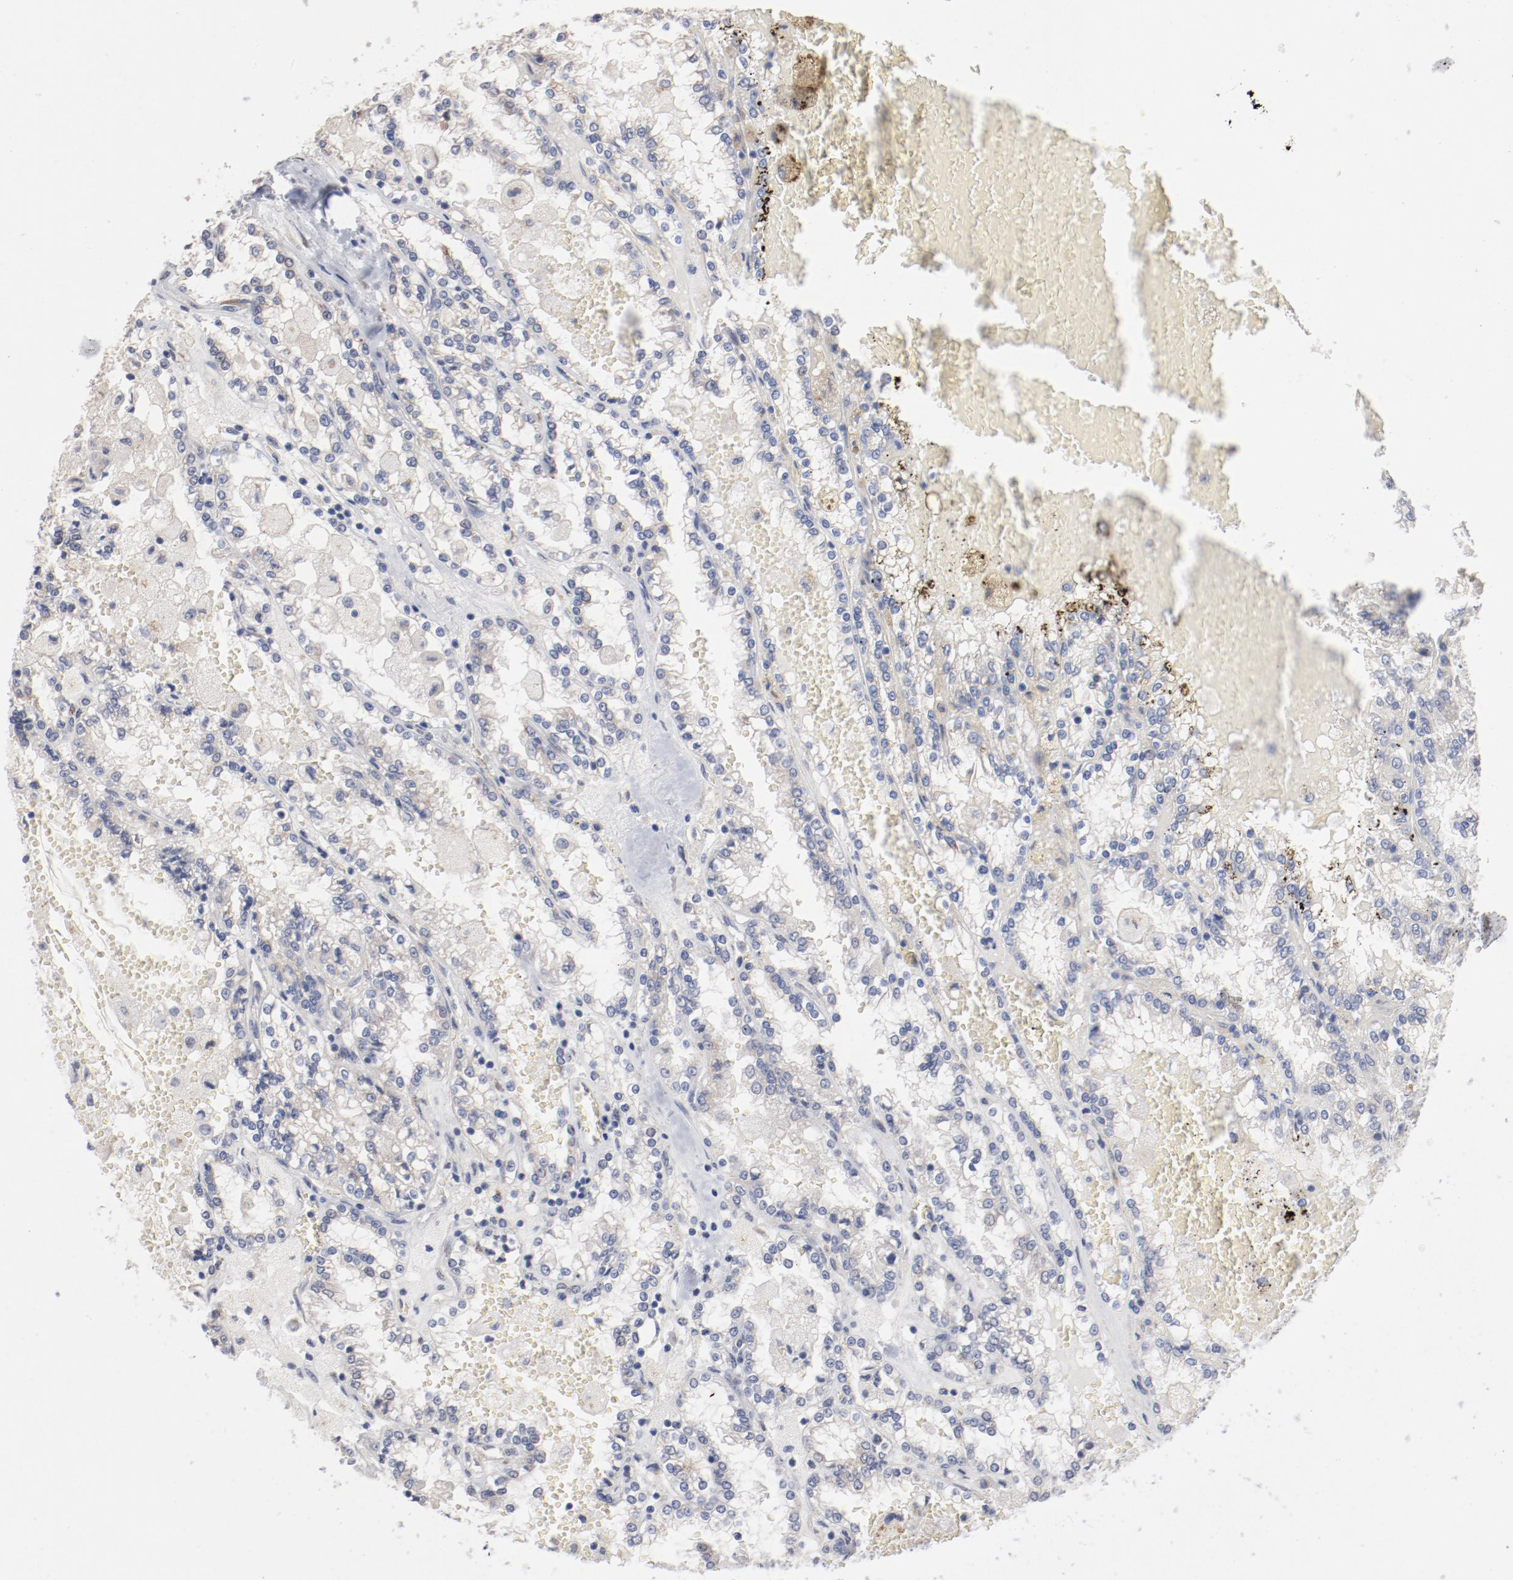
{"staining": {"intensity": "negative", "quantity": "none", "location": "none"}, "tissue": "renal cancer", "cell_type": "Tumor cells", "image_type": "cancer", "snomed": [{"axis": "morphology", "description": "Adenocarcinoma, NOS"}, {"axis": "topography", "description": "Kidney"}], "caption": "Histopathology image shows no significant protein staining in tumor cells of adenocarcinoma (renal).", "gene": "AK7", "patient": {"sex": "female", "age": 56}}